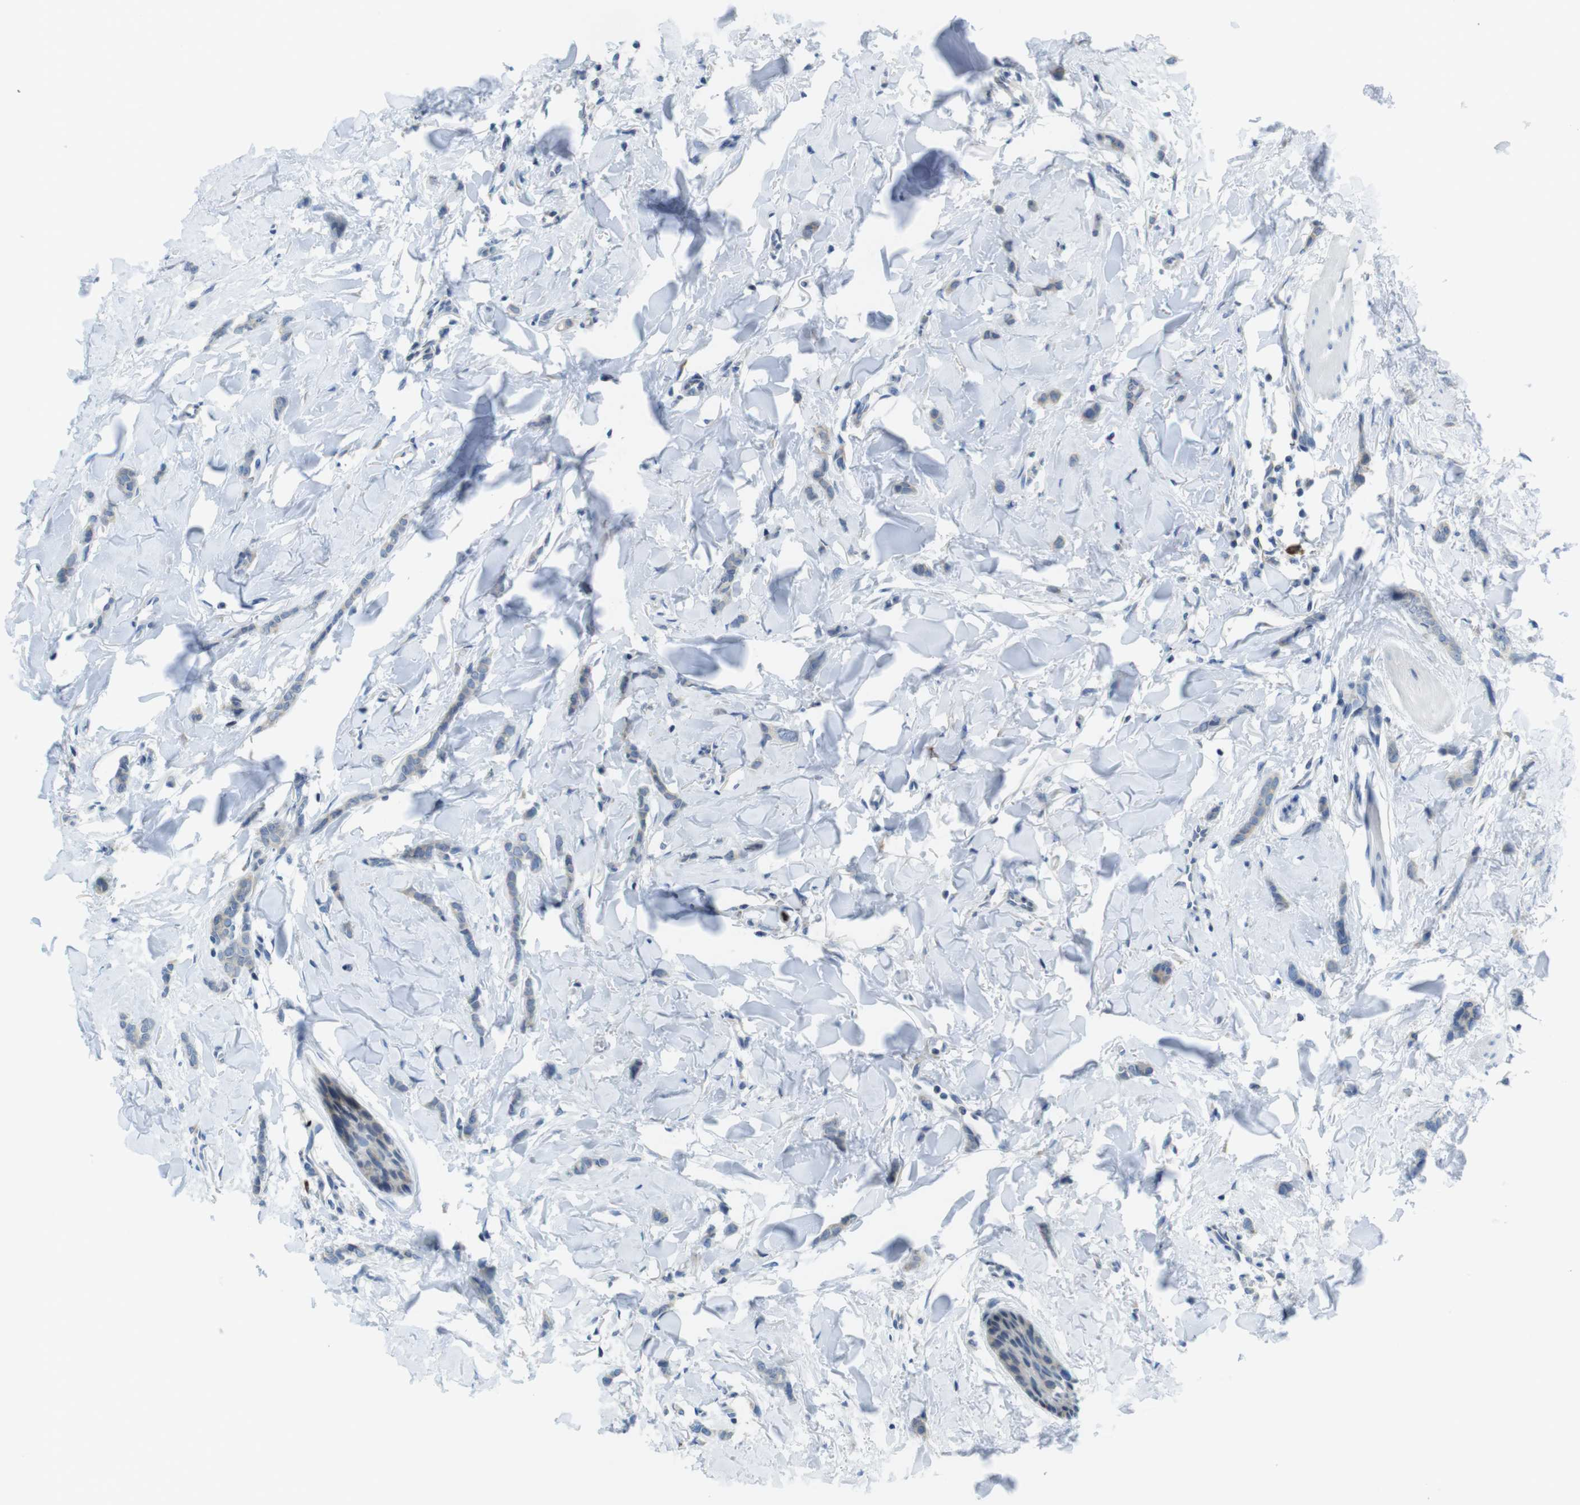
{"staining": {"intensity": "negative", "quantity": "none", "location": "none"}, "tissue": "breast cancer", "cell_type": "Tumor cells", "image_type": "cancer", "snomed": [{"axis": "morphology", "description": "Lobular carcinoma"}, {"axis": "topography", "description": "Skin"}, {"axis": "topography", "description": "Breast"}], "caption": "A high-resolution micrograph shows immunohistochemistry (IHC) staining of lobular carcinoma (breast), which exhibits no significant positivity in tumor cells. (DAB (3,3'-diaminobenzidine) immunohistochemistry (IHC), high magnification).", "gene": "CLPTM1L", "patient": {"sex": "female", "age": 46}}